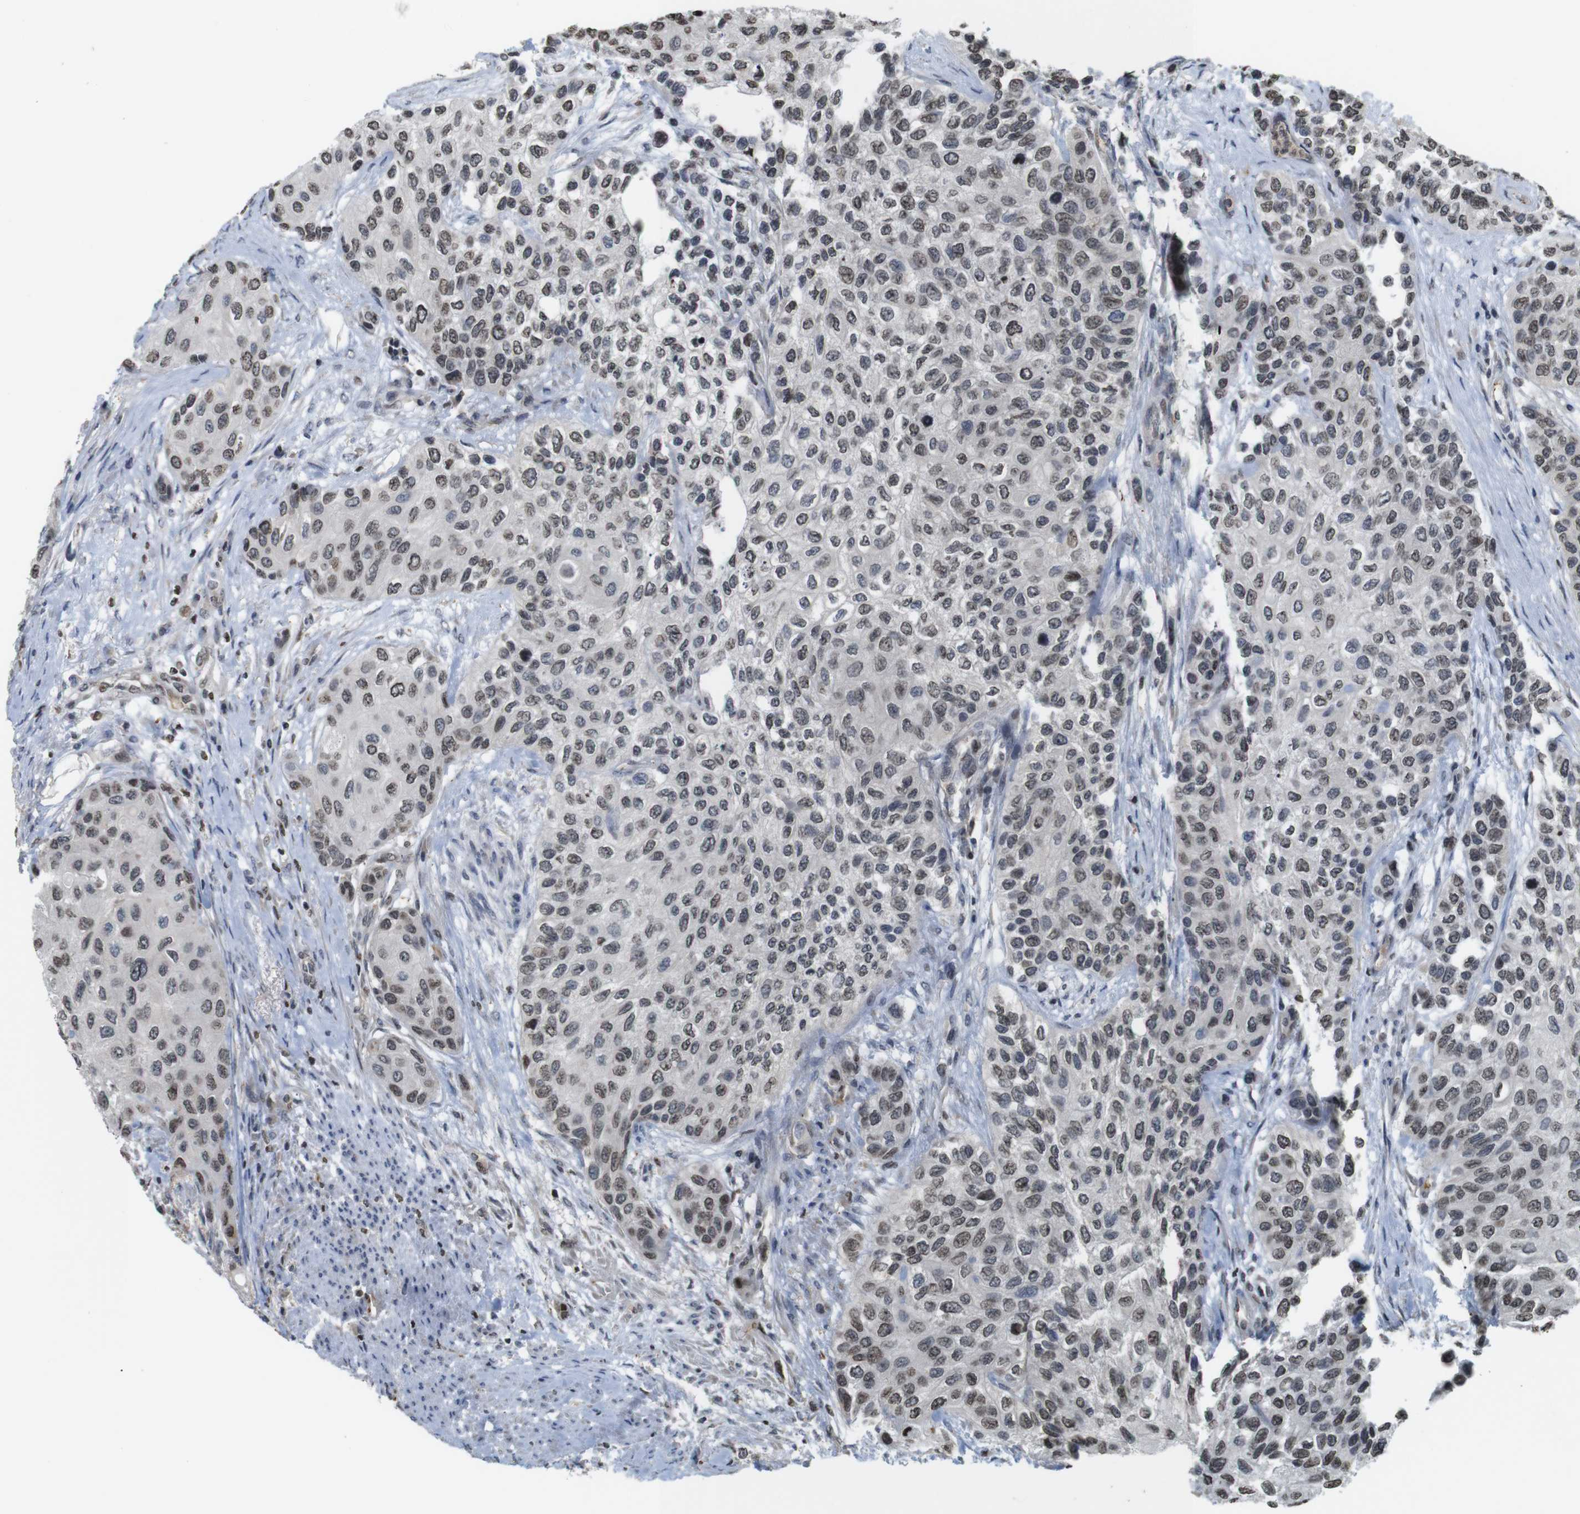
{"staining": {"intensity": "moderate", "quantity": ">75%", "location": "nuclear"}, "tissue": "urothelial cancer", "cell_type": "Tumor cells", "image_type": "cancer", "snomed": [{"axis": "morphology", "description": "Urothelial carcinoma, High grade"}, {"axis": "topography", "description": "Urinary bladder"}], "caption": "High-grade urothelial carcinoma tissue exhibits moderate nuclear staining in about >75% of tumor cells (DAB (3,3'-diaminobenzidine) IHC with brightfield microscopy, high magnification).", "gene": "MBD1", "patient": {"sex": "female", "age": 56}}